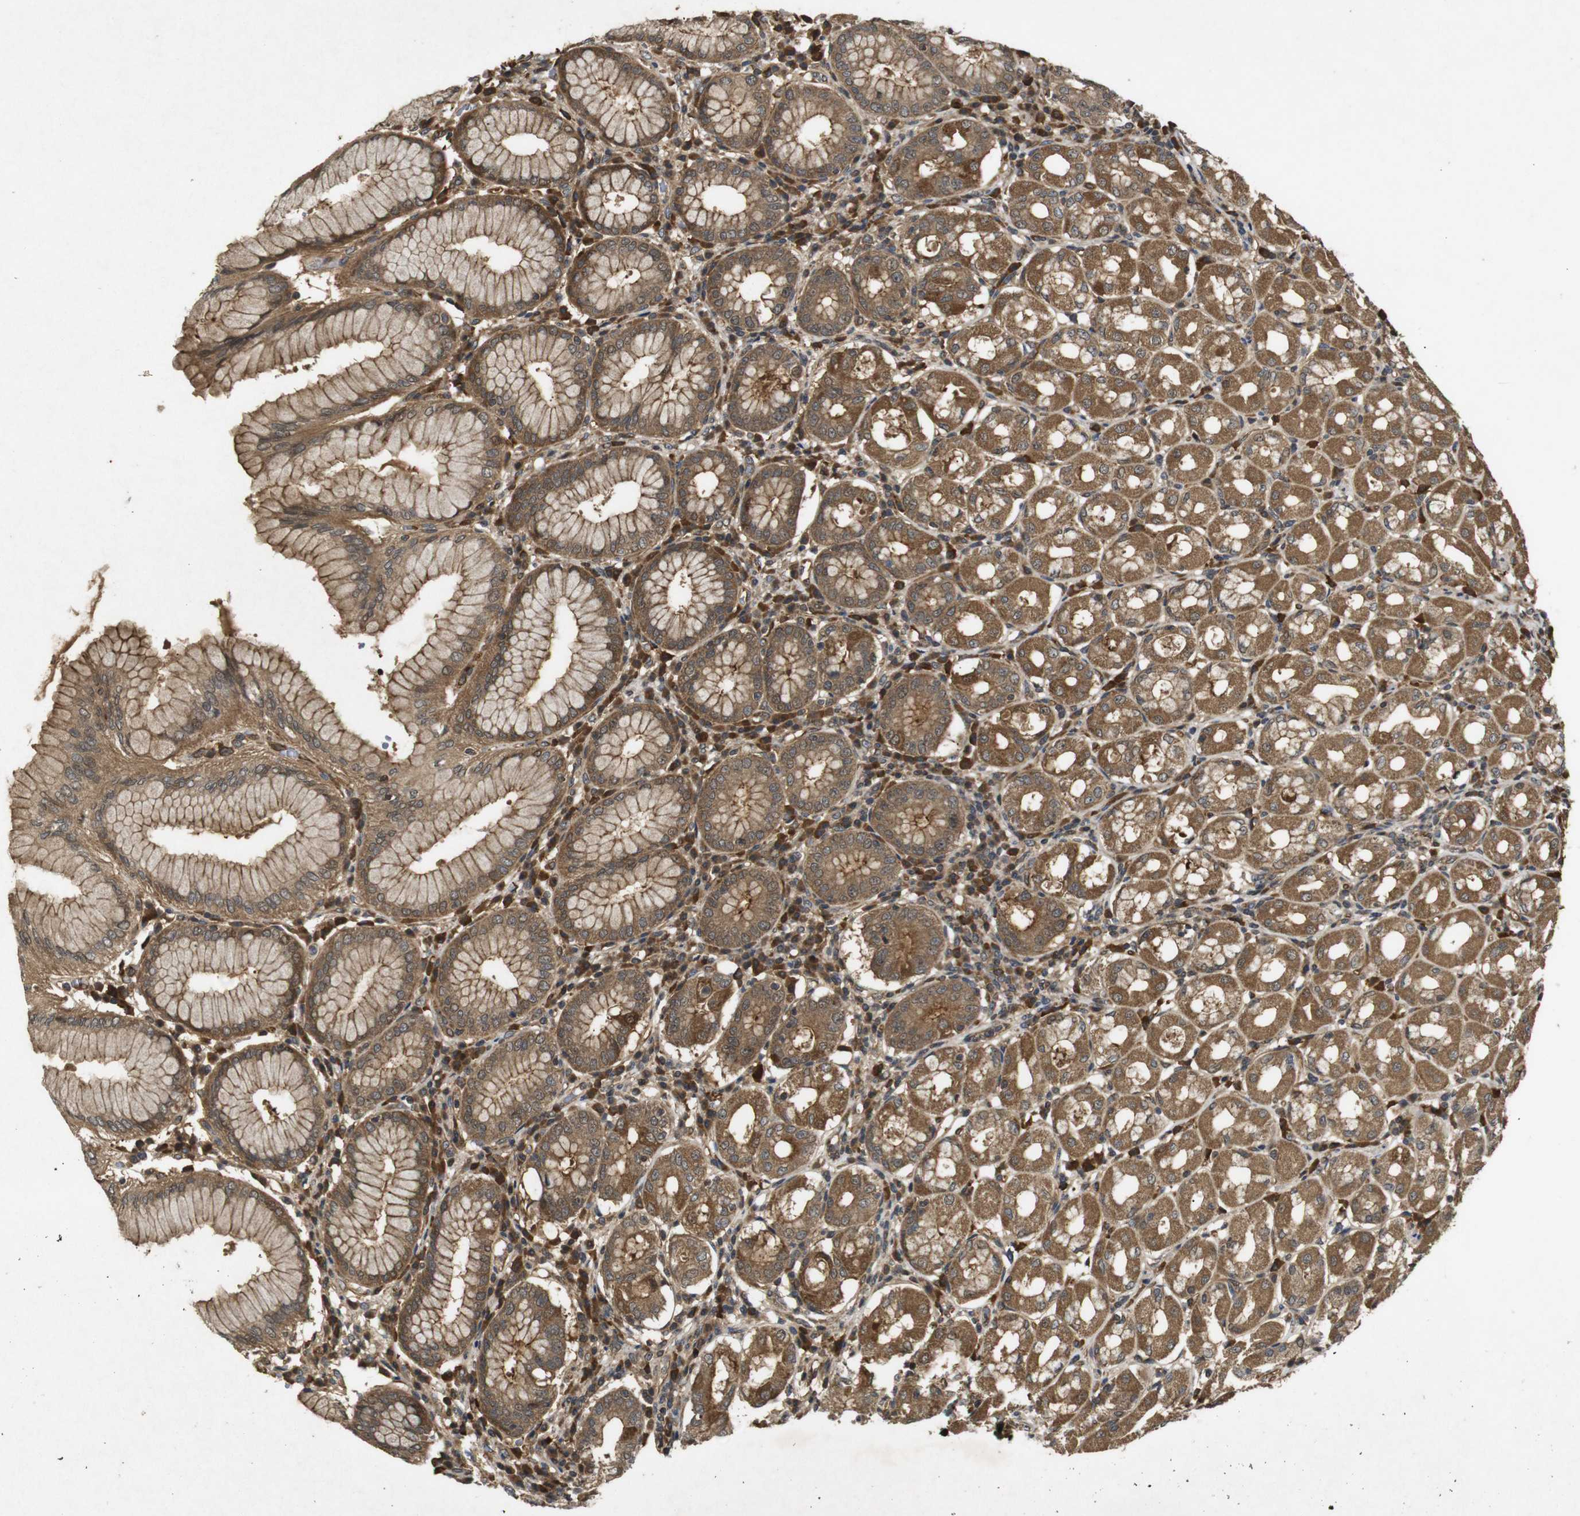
{"staining": {"intensity": "moderate", "quantity": ">75%", "location": "cytoplasmic/membranous"}, "tissue": "stomach", "cell_type": "Glandular cells", "image_type": "normal", "snomed": [{"axis": "morphology", "description": "Normal tissue, NOS"}, {"axis": "topography", "description": "Stomach"}, {"axis": "topography", "description": "Stomach, lower"}], "caption": "Stomach was stained to show a protein in brown. There is medium levels of moderate cytoplasmic/membranous expression in about >75% of glandular cells. The staining was performed using DAB, with brown indicating positive protein expression. Nuclei are stained blue with hematoxylin.", "gene": "RIPK1", "patient": {"sex": "female", "age": 56}}